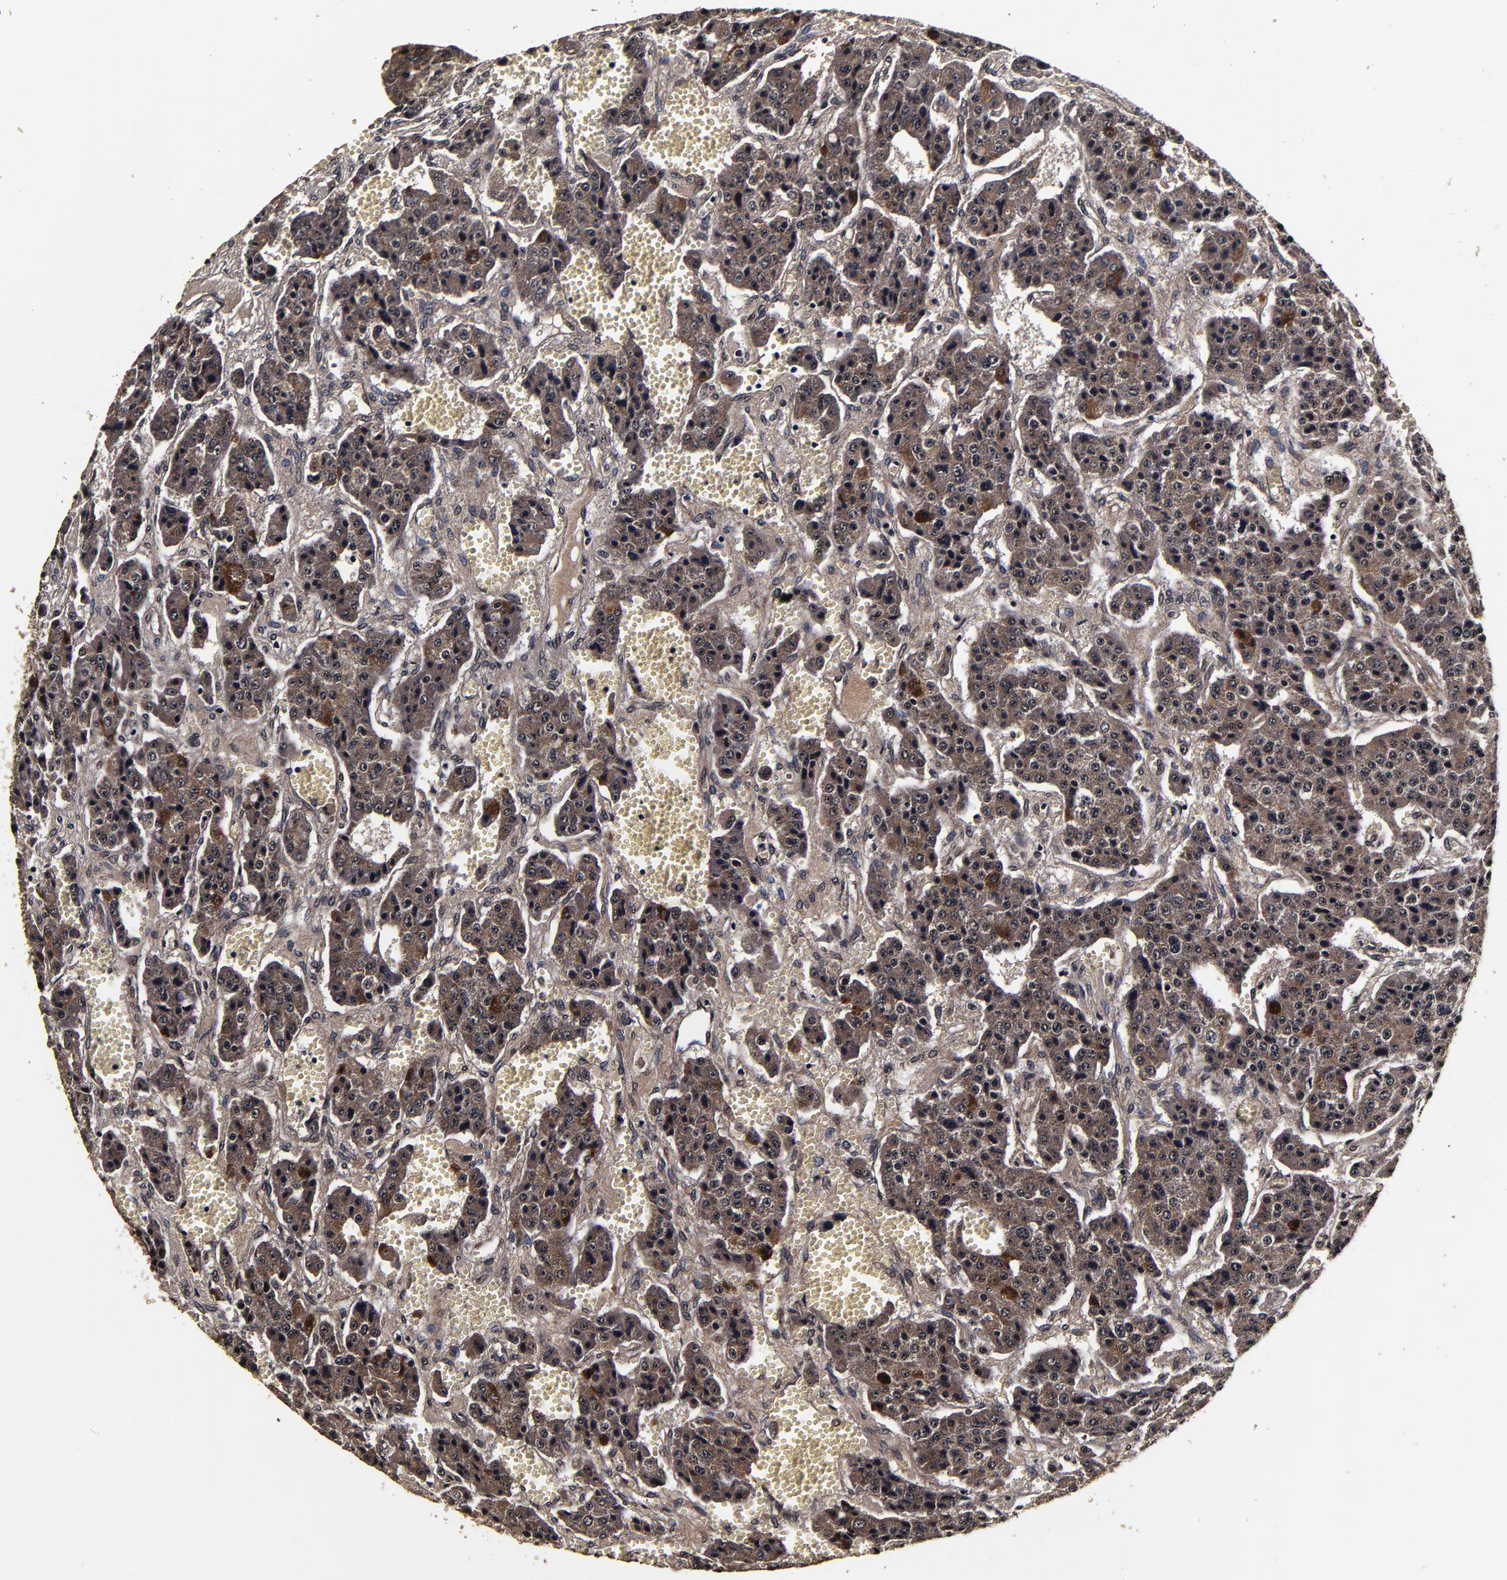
{"staining": {"intensity": "moderate", "quantity": ">75%", "location": "cytoplasmic/membranous"}, "tissue": "carcinoid", "cell_type": "Tumor cells", "image_type": "cancer", "snomed": [{"axis": "morphology", "description": "Carcinoid, malignant, NOS"}, {"axis": "topography", "description": "Small intestine"}], "caption": "Carcinoid (malignant) stained for a protein shows moderate cytoplasmic/membranous positivity in tumor cells.", "gene": "MMP15", "patient": {"sex": "male", "age": 52}}